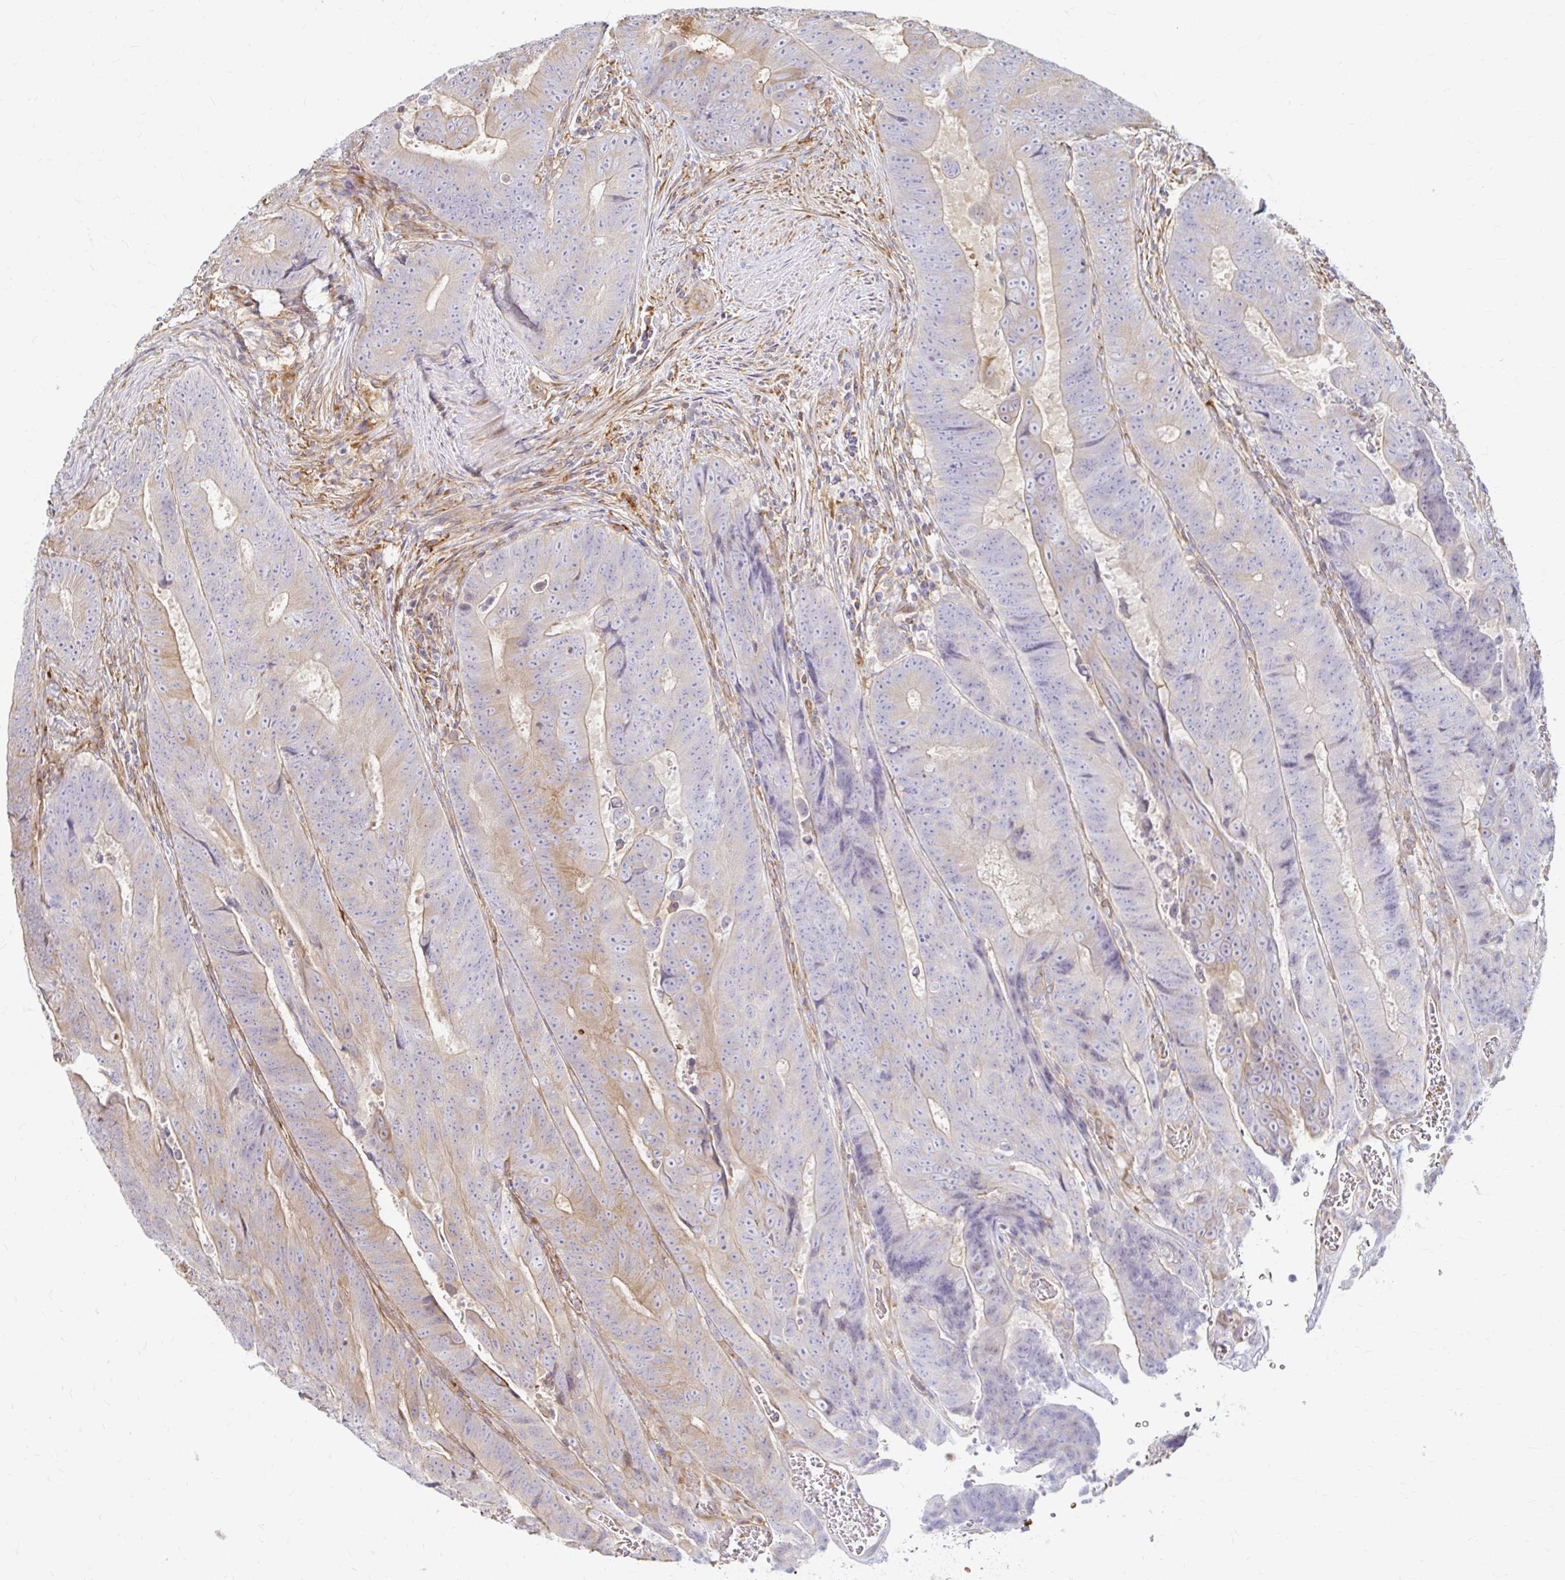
{"staining": {"intensity": "moderate", "quantity": "<25%", "location": "cytoplasmic/membranous"}, "tissue": "colorectal cancer", "cell_type": "Tumor cells", "image_type": "cancer", "snomed": [{"axis": "morphology", "description": "Adenocarcinoma, NOS"}, {"axis": "topography", "description": "Colon"}], "caption": "A histopathology image showing moderate cytoplasmic/membranous positivity in about <25% of tumor cells in colorectal adenocarcinoma, as visualized by brown immunohistochemical staining.", "gene": "CAST", "patient": {"sex": "female", "age": 48}}